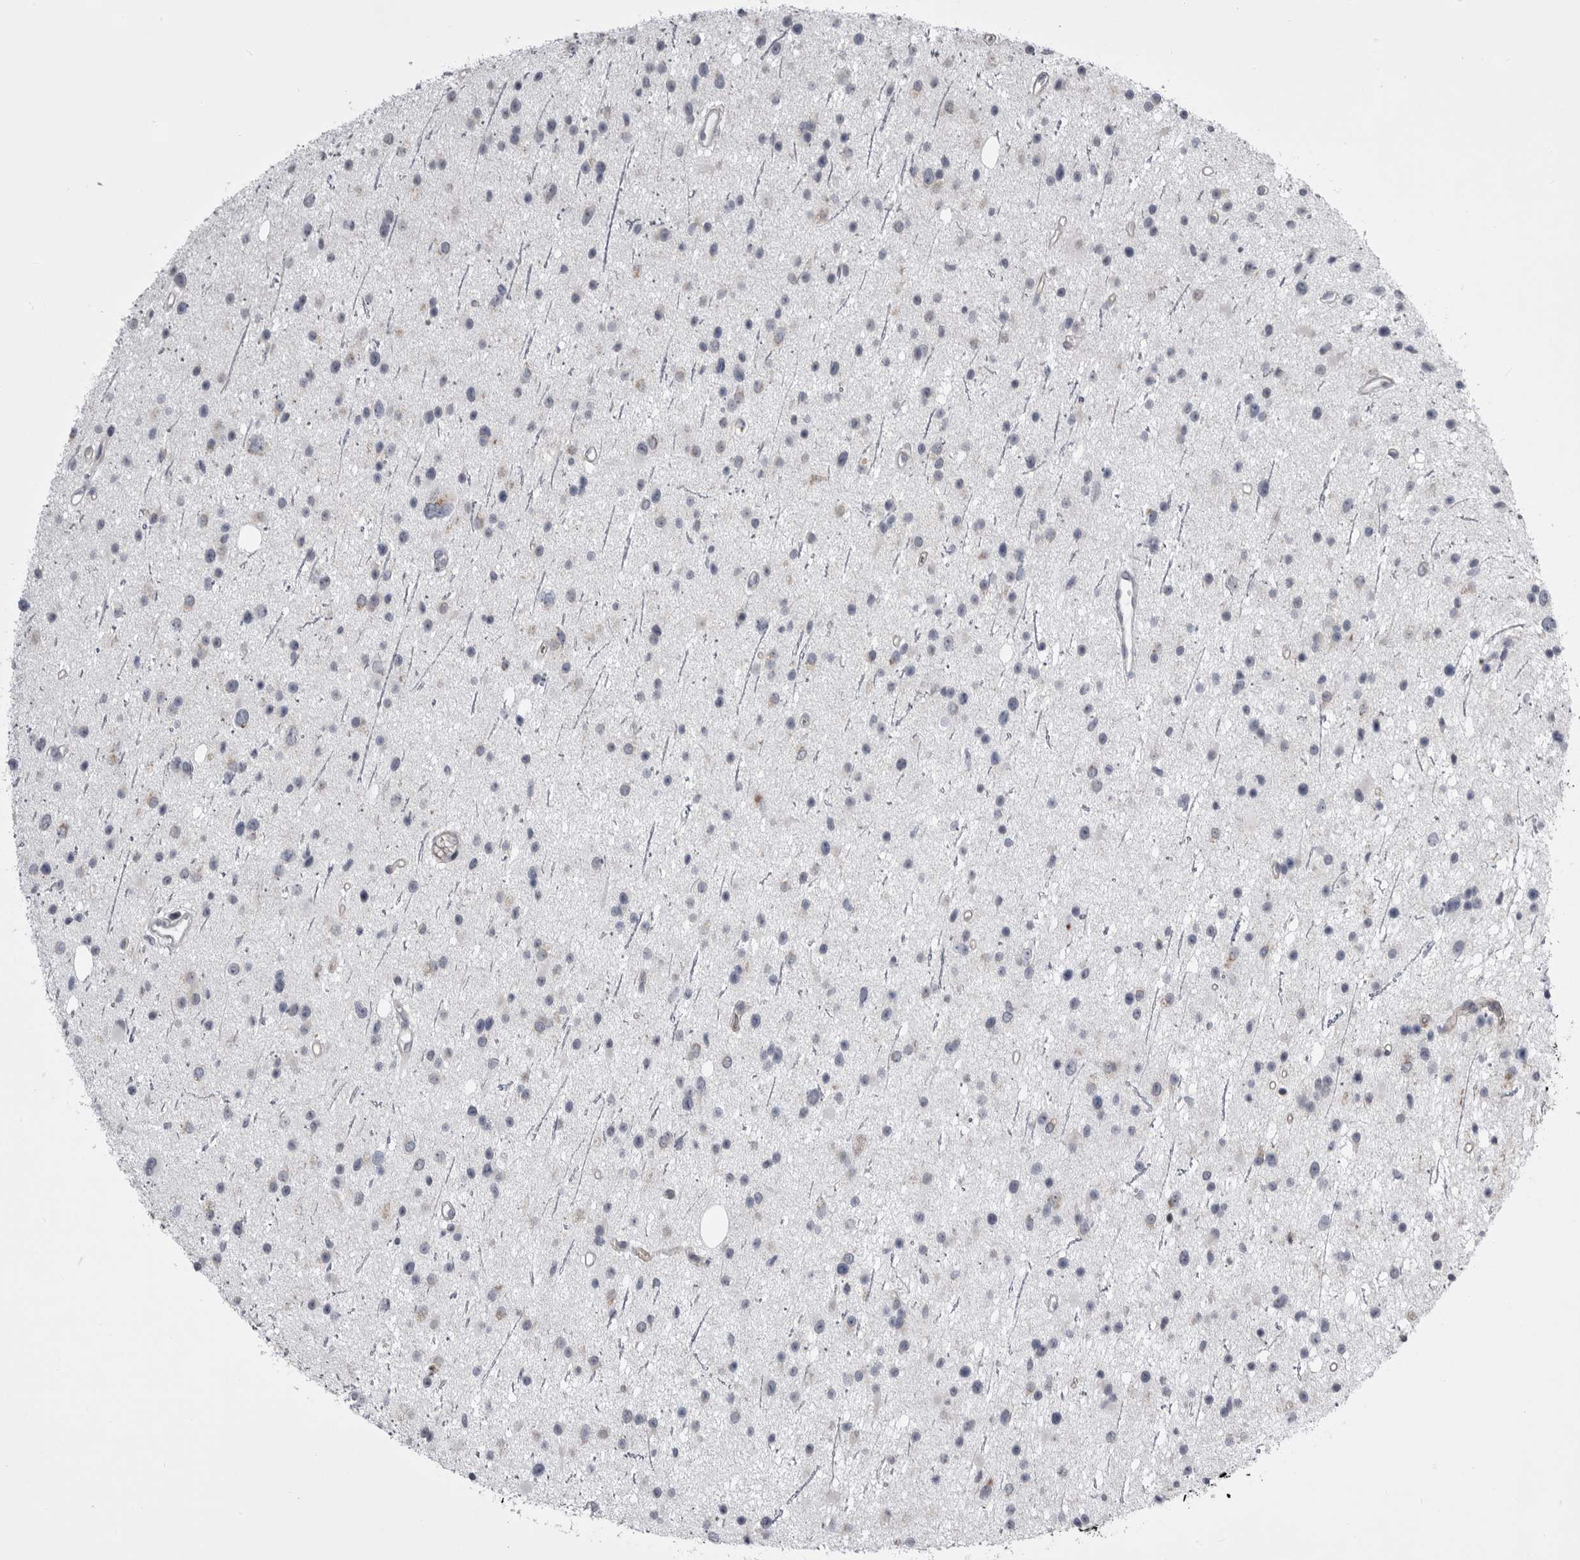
{"staining": {"intensity": "negative", "quantity": "none", "location": "none"}, "tissue": "glioma", "cell_type": "Tumor cells", "image_type": "cancer", "snomed": [{"axis": "morphology", "description": "Glioma, malignant, Low grade"}, {"axis": "topography", "description": "Cerebral cortex"}], "caption": "The histopathology image shows no staining of tumor cells in glioma.", "gene": "OPLAH", "patient": {"sex": "female", "age": 39}}